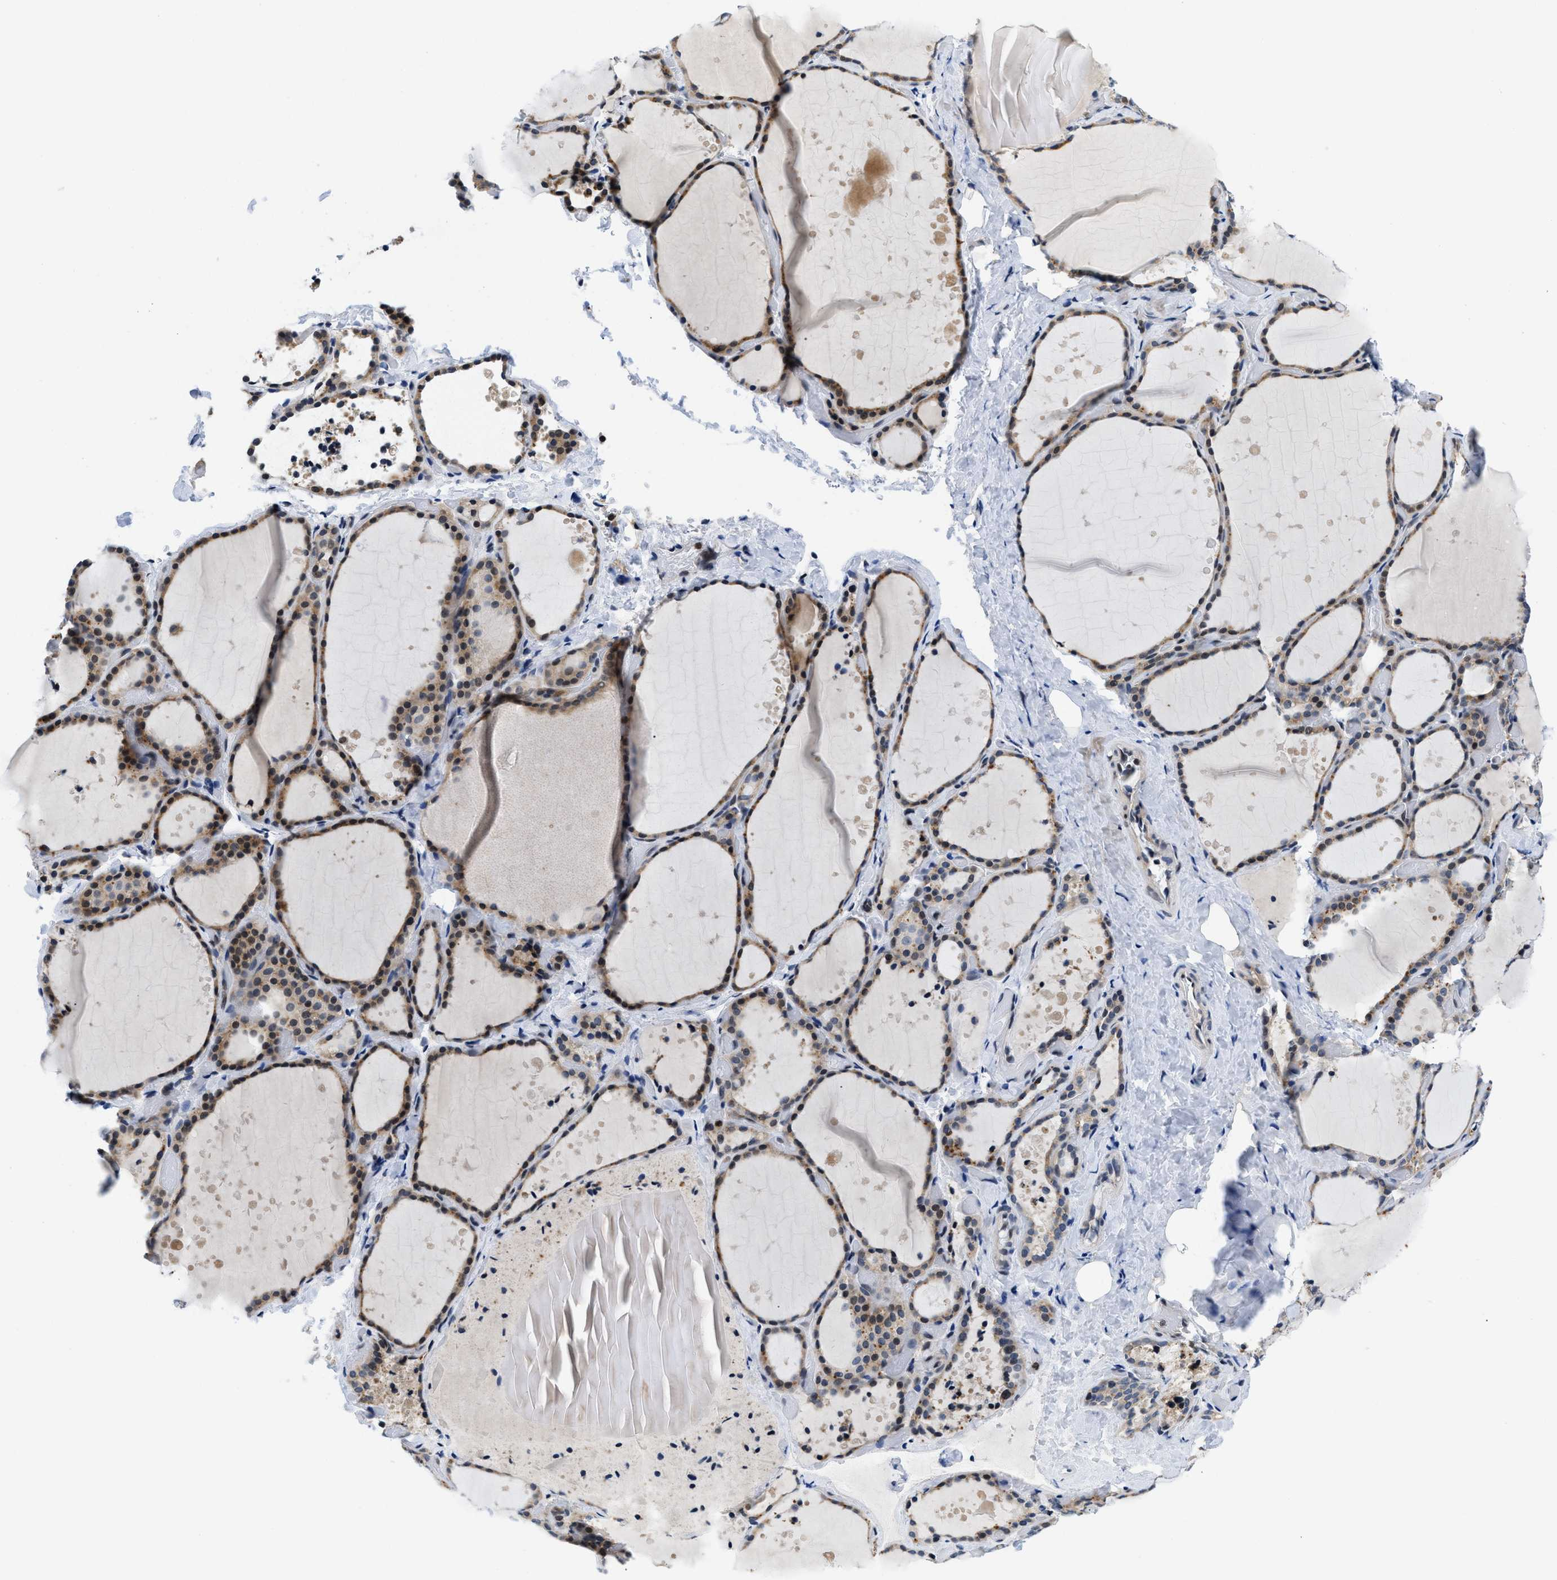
{"staining": {"intensity": "moderate", "quantity": "25%-75%", "location": "cytoplasmic/membranous"}, "tissue": "thyroid gland", "cell_type": "Glandular cells", "image_type": "normal", "snomed": [{"axis": "morphology", "description": "Normal tissue, NOS"}, {"axis": "topography", "description": "Thyroid gland"}], "caption": "Normal thyroid gland displays moderate cytoplasmic/membranous positivity in approximately 25%-75% of glandular cells The staining is performed using DAB (3,3'-diaminobenzidine) brown chromogen to label protein expression. The nuclei are counter-stained blue using hematoxylin..", "gene": "IKBKE", "patient": {"sex": "female", "age": 44}}